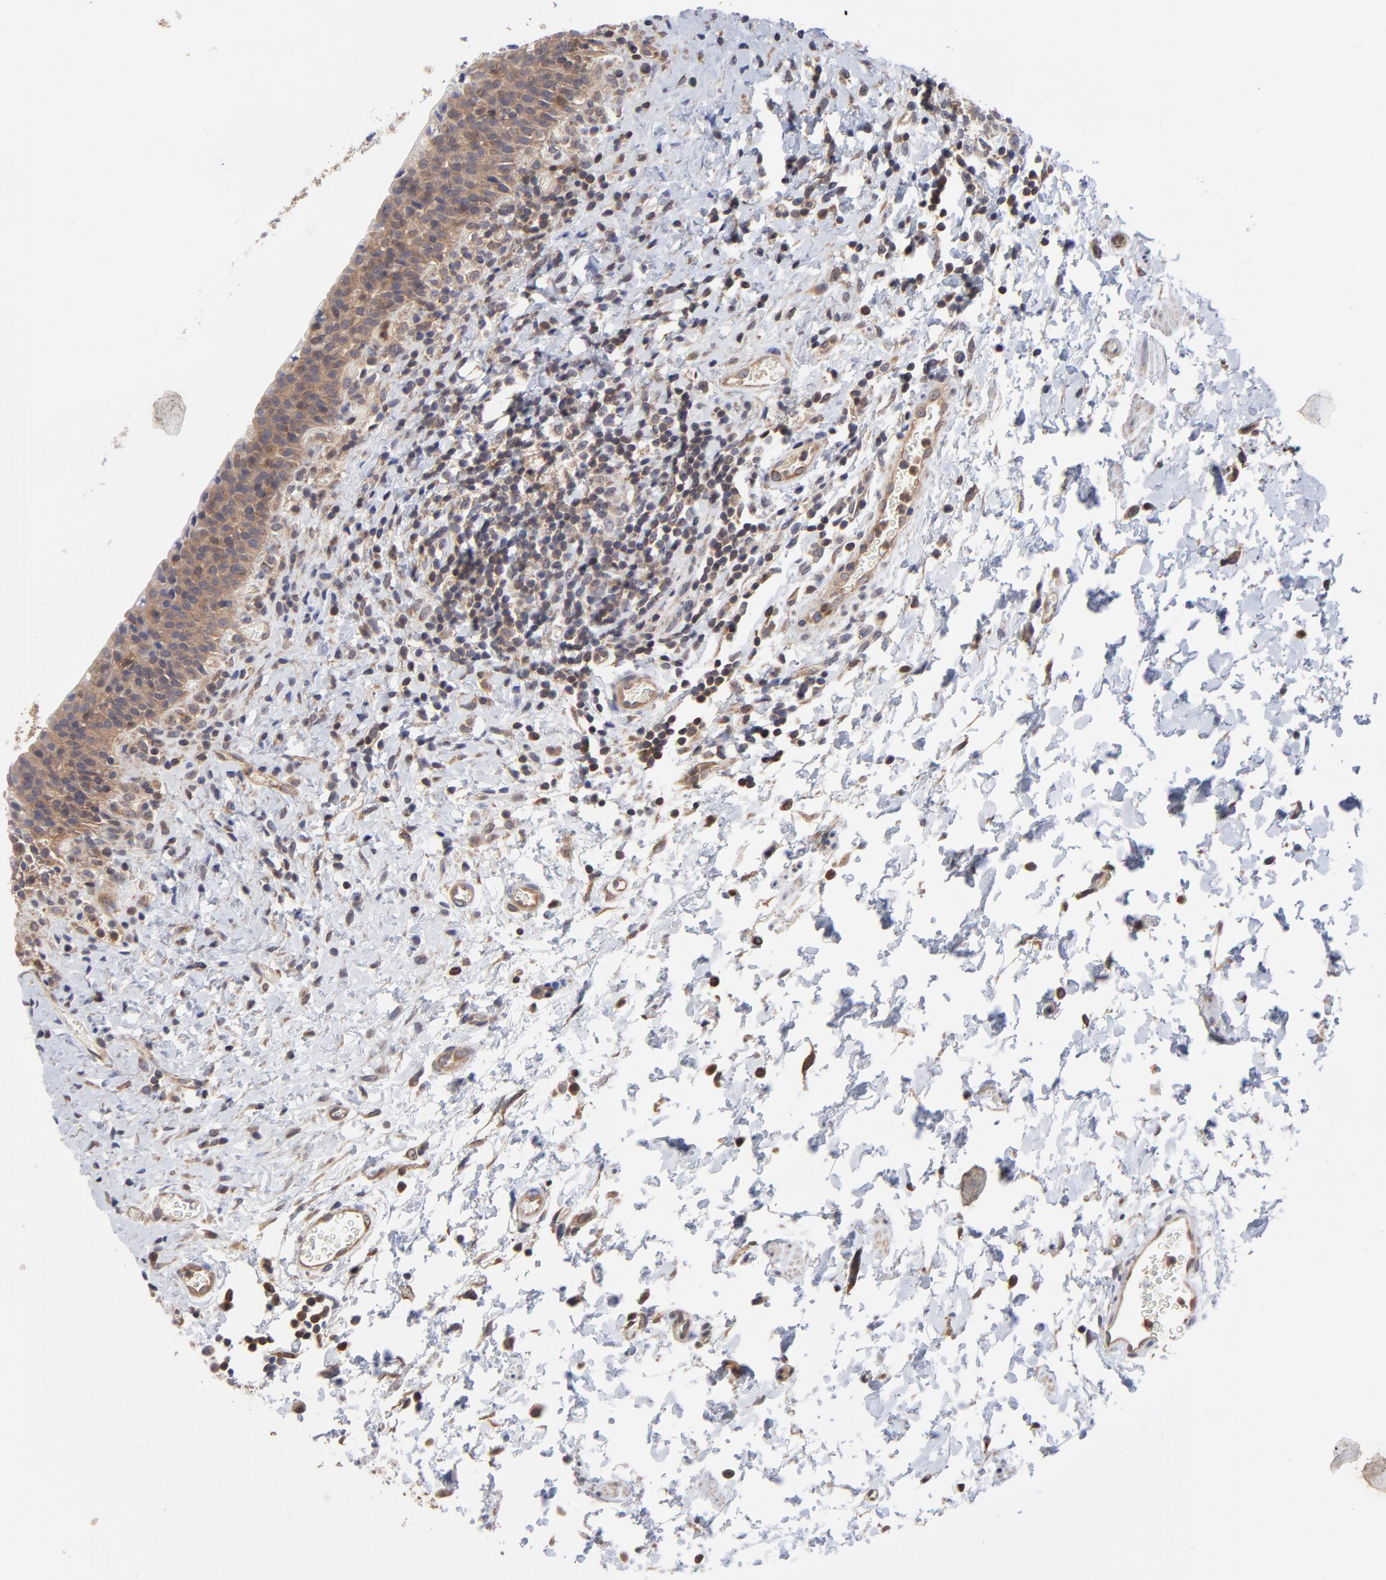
{"staining": {"intensity": "moderate", "quantity": ">75%", "location": "cytoplasmic/membranous"}, "tissue": "urinary bladder", "cell_type": "Urothelial cells", "image_type": "normal", "snomed": [{"axis": "morphology", "description": "Normal tissue, NOS"}, {"axis": "topography", "description": "Urinary bladder"}], "caption": "Protein expression analysis of normal urinary bladder shows moderate cytoplasmic/membranous positivity in approximately >75% of urothelial cells.", "gene": "PCMT1", "patient": {"sex": "male", "age": 51}}